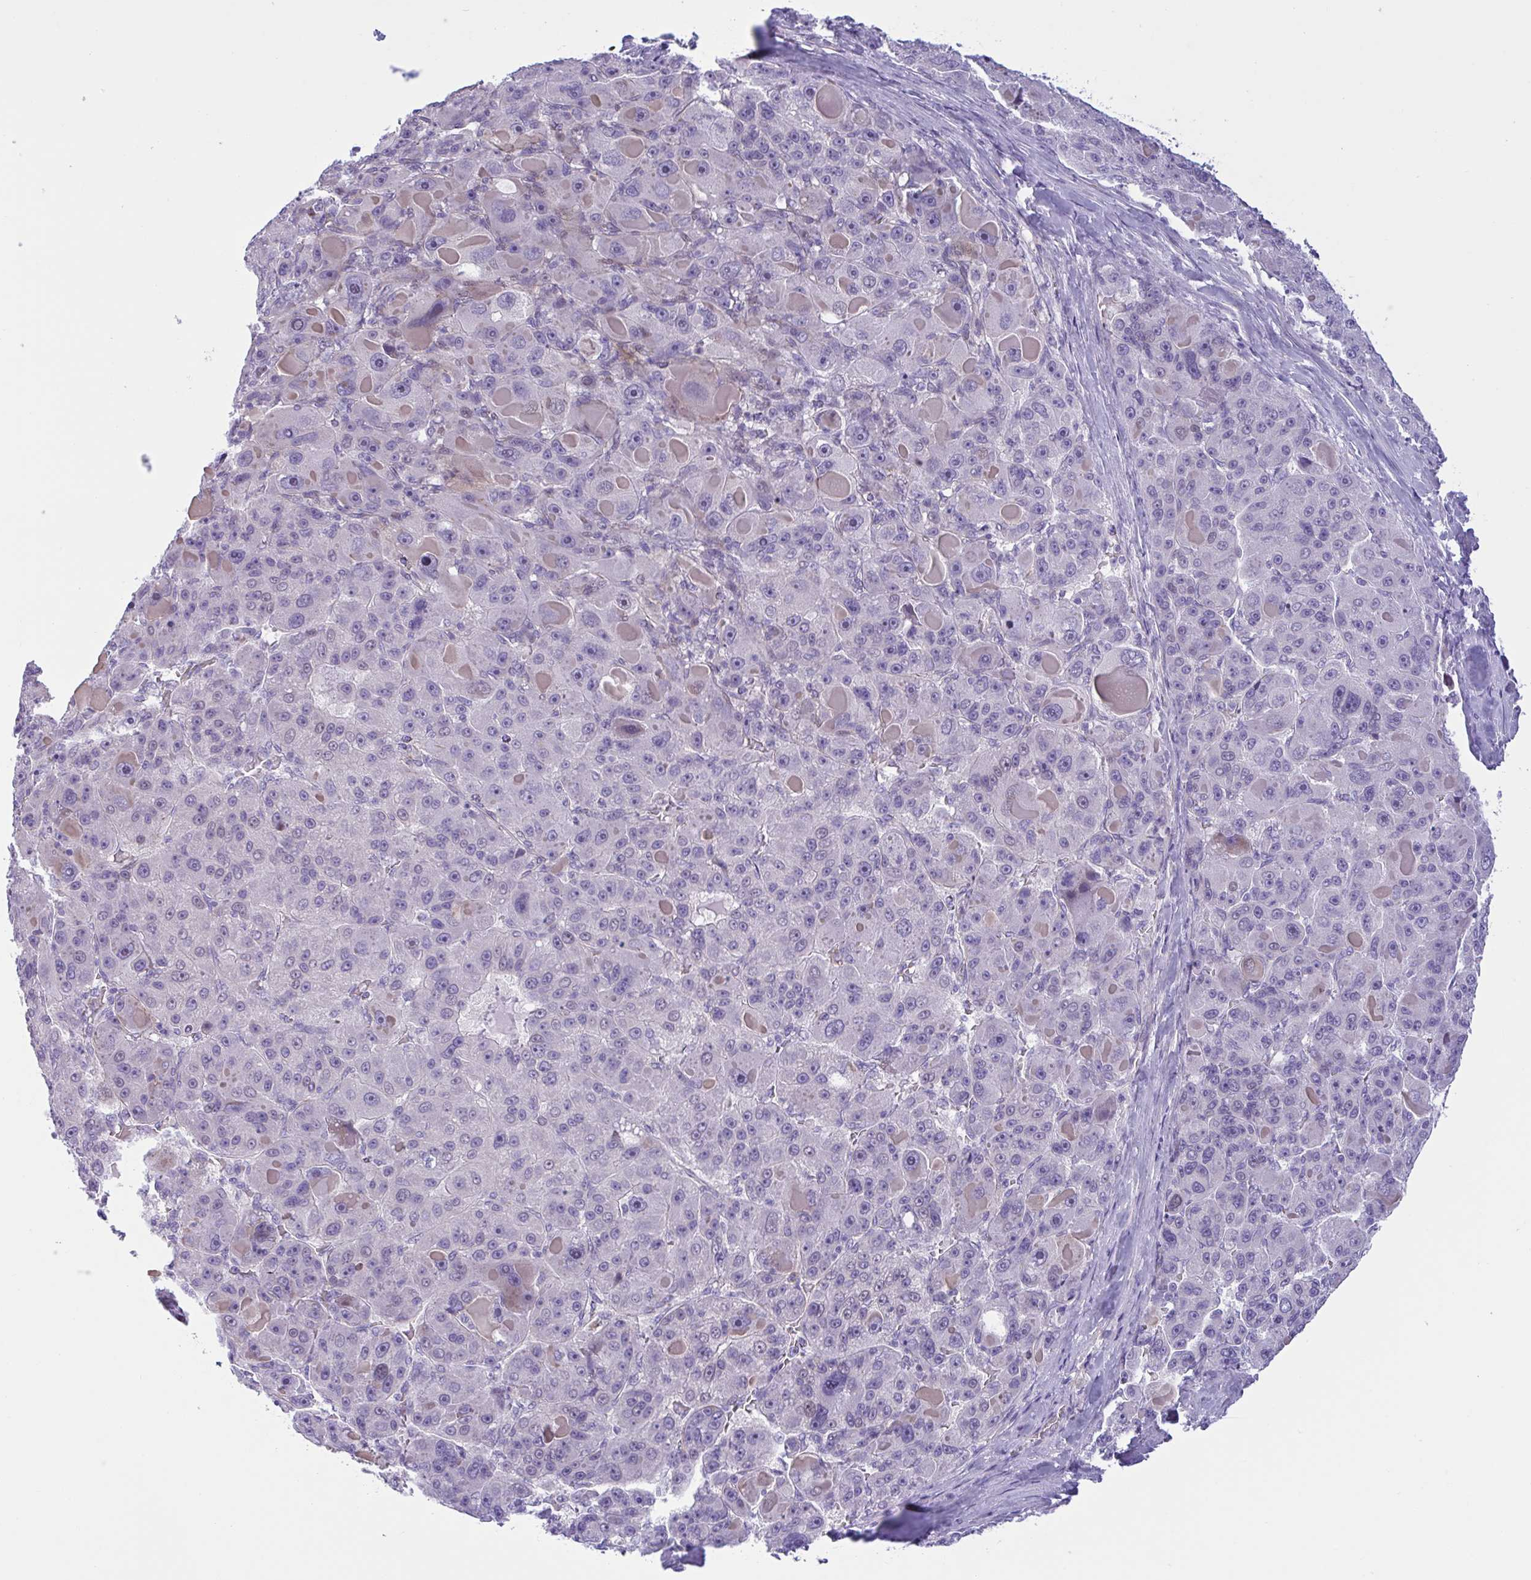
{"staining": {"intensity": "negative", "quantity": "none", "location": "none"}, "tissue": "liver cancer", "cell_type": "Tumor cells", "image_type": "cancer", "snomed": [{"axis": "morphology", "description": "Carcinoma, Hepatocellular, NOS"}, {"axis": "topography", "description": "Liver"}], "caption": "Human liver cancer (hepatocellular carcinoma) stained for a protein using IHC reveals no positivity in tumor cells.", "gene": "AHCYL2", "patient": {"sex": "male", "age": 76}}